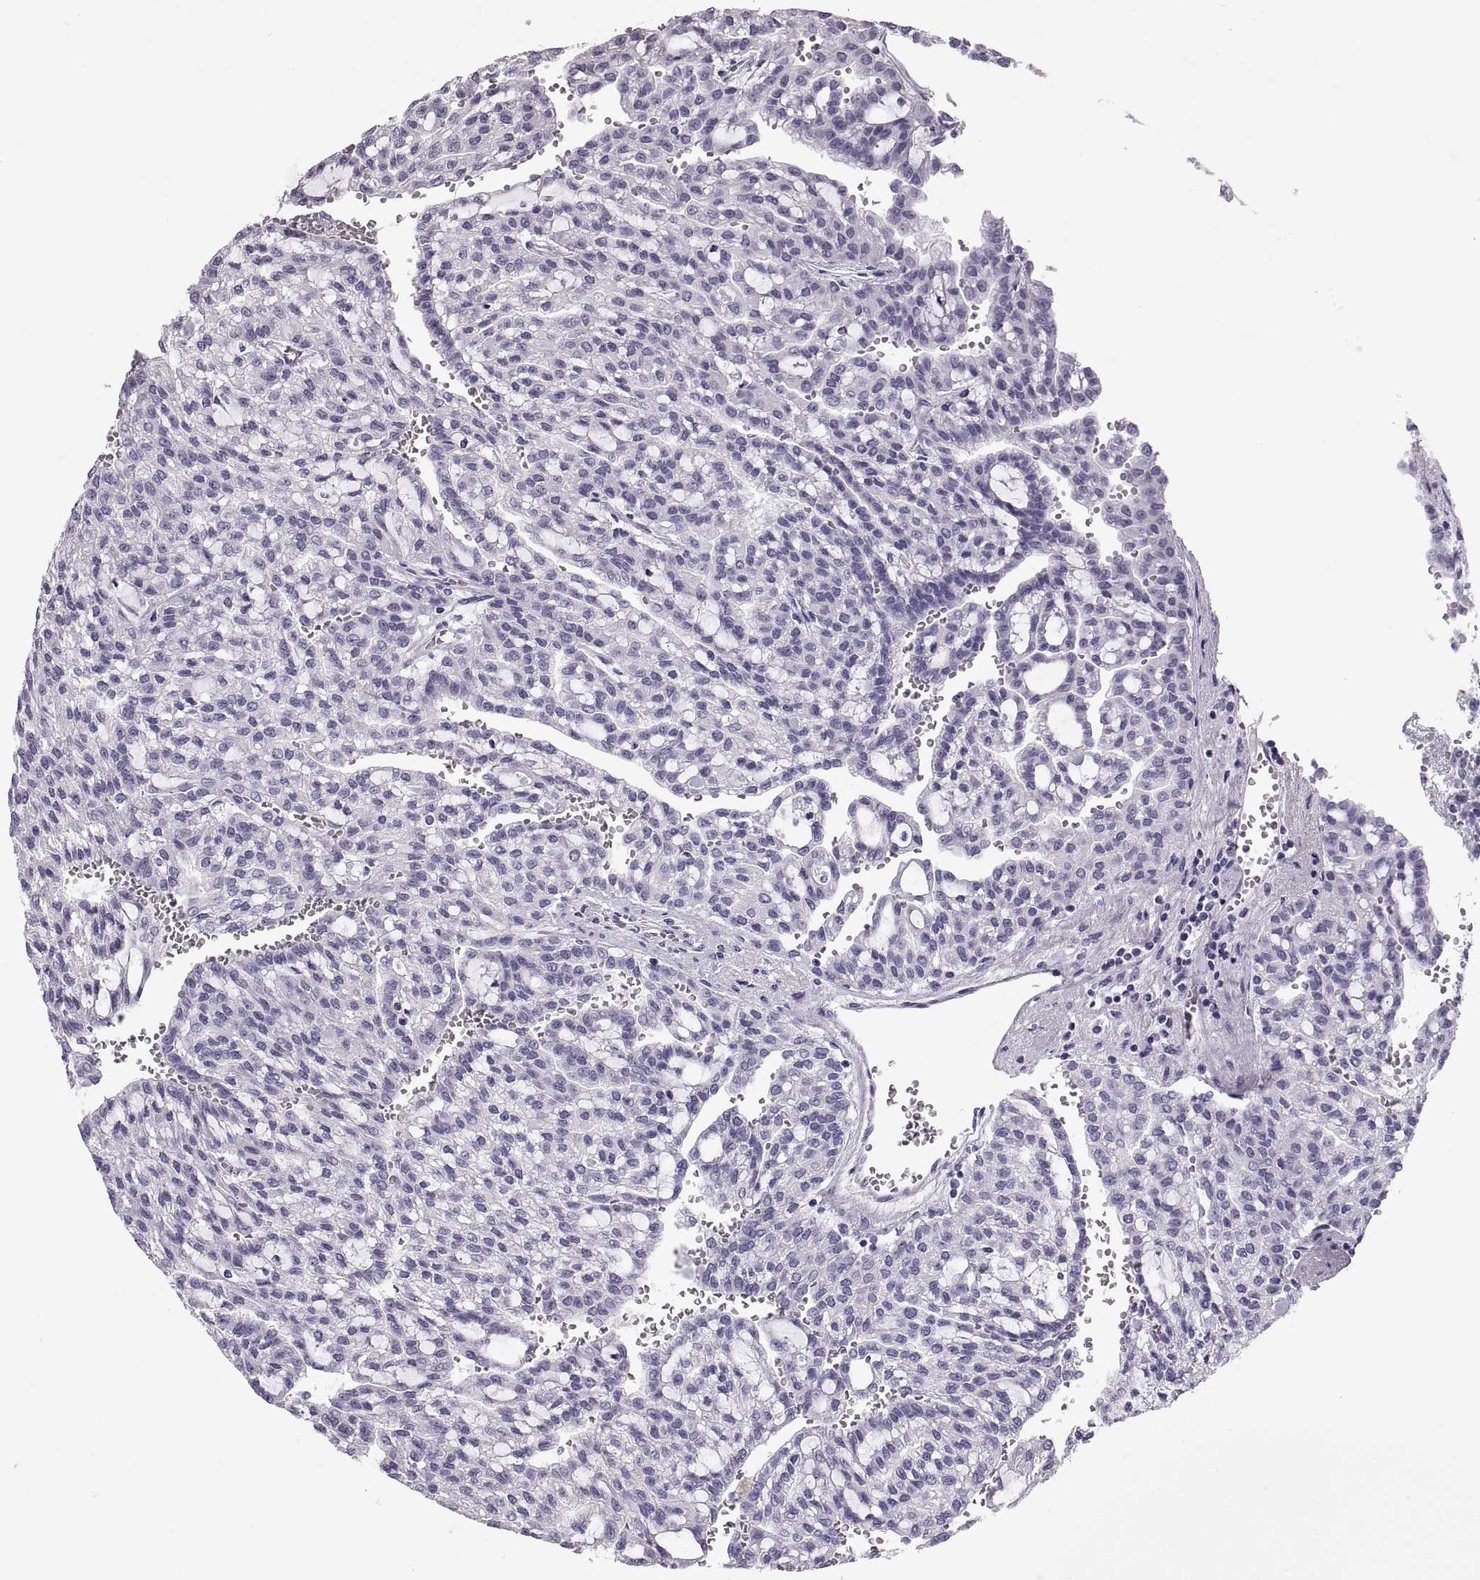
{"staining": {"intensity": "negative", "quantity": "none", "location": "none"}, "tissue": "renal cancer", "cell_type": "Tumor cells", "image_type": "cancer", "snomed": [{"axis": "morphology", "description": "Adenocarcinoma, NOS"}, {"axis": "topography", "description": "Kidney"}], "caption": "This is an IHC micrograph of renal cancer (adenocarcinoma). There is no expression in tumor cells.", "gene": "QRICH2", "patient": {"sex": "male", "age": 63}}